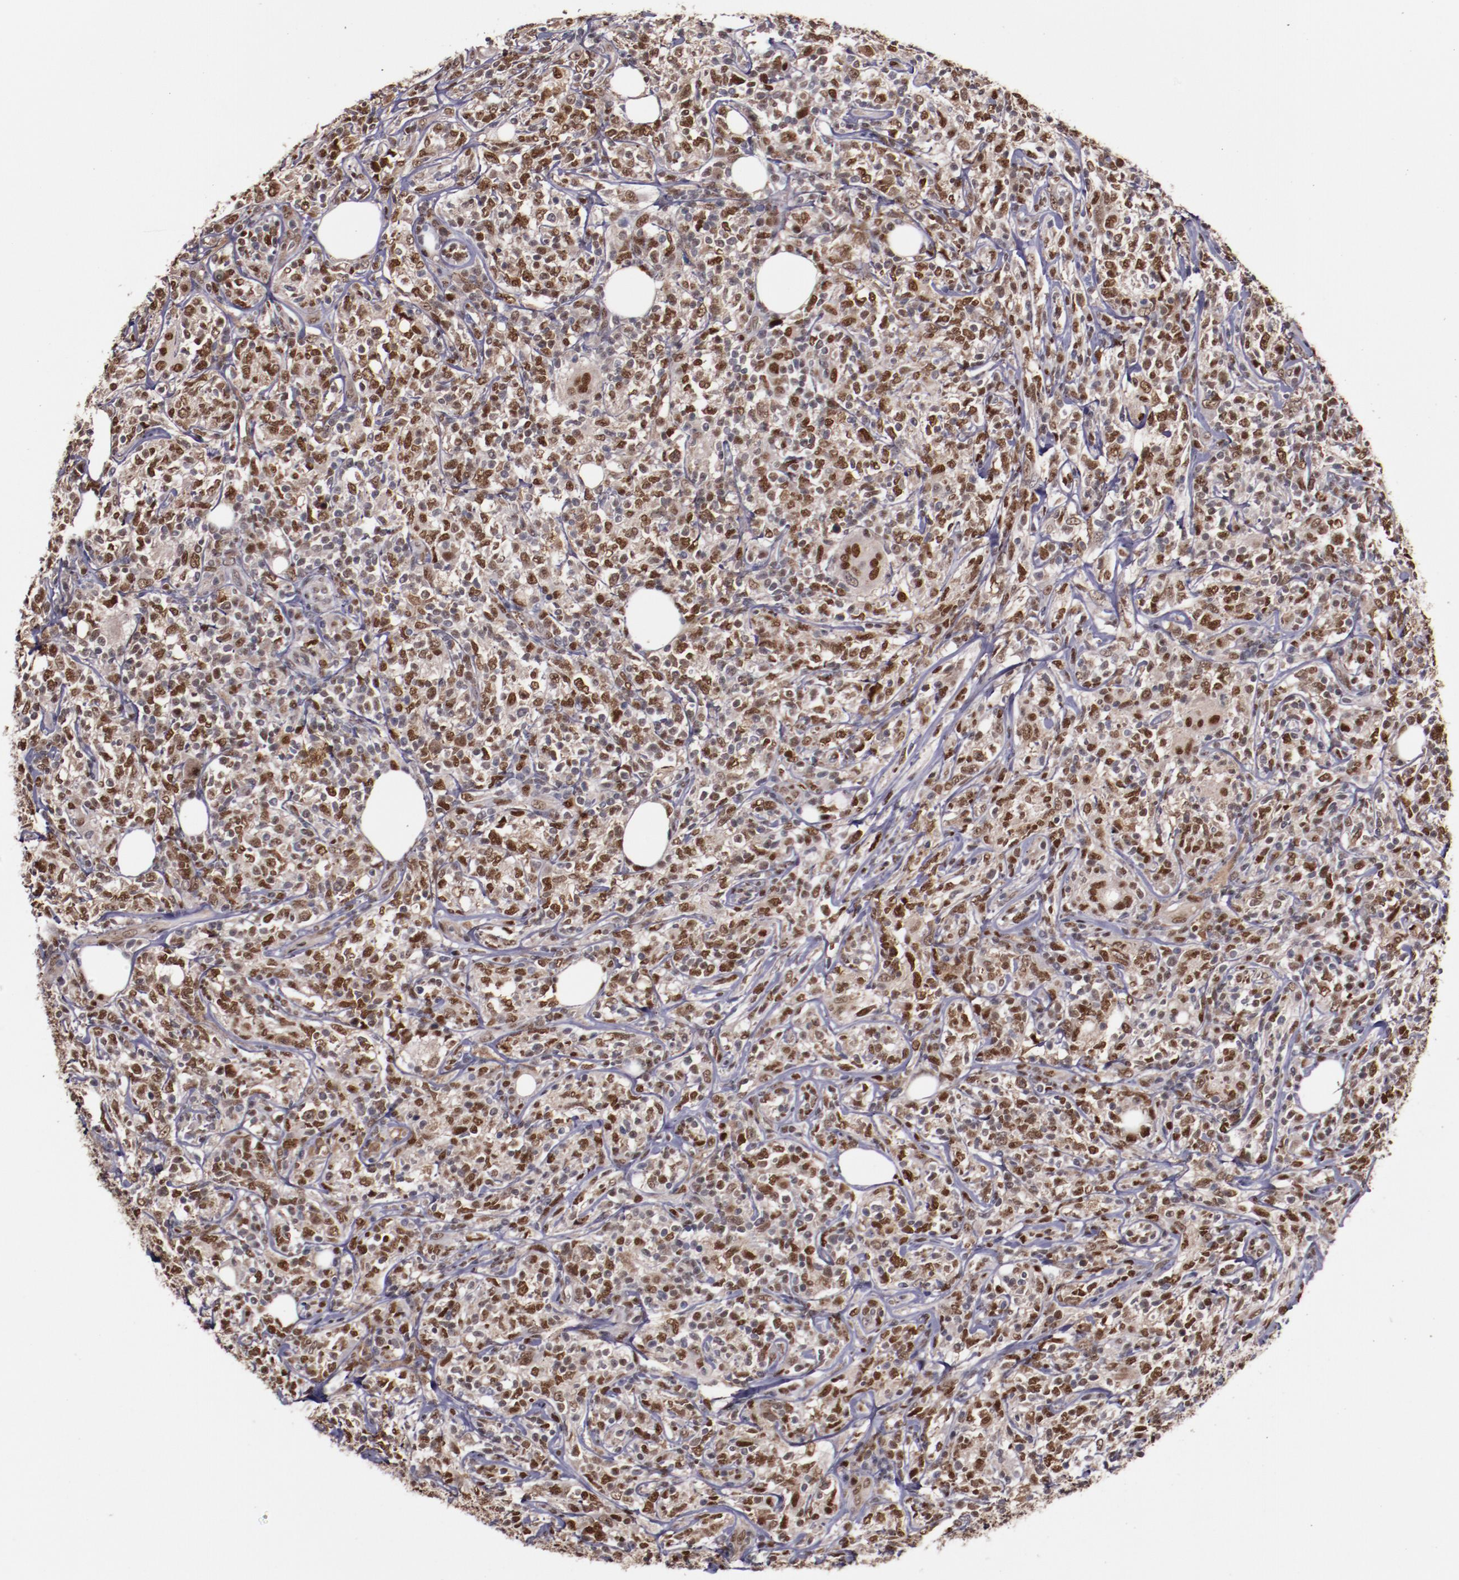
{"staining": {"intensity": "strong", "quantity": ">75%", "location": "nuclear"}, "tissue": "lymphoma", "cell_type": "Tumor cells", "image_type": "cancer", "snomed": [{"axis": "morphology", "description": "Malignant lymphoma, non-Hodgkin's type, High grade"}, {"axis": "topography", "description": "Lymph node"}], "caption": "DAB (3,3'-diaminobenzidine) immunohistochemical staining of lymphoma reveals strong nuclear protein positivity in approximately >75% of tumor cells.", "gene": "CHEK2", "patient": {"sex": "female", "age": 84}}